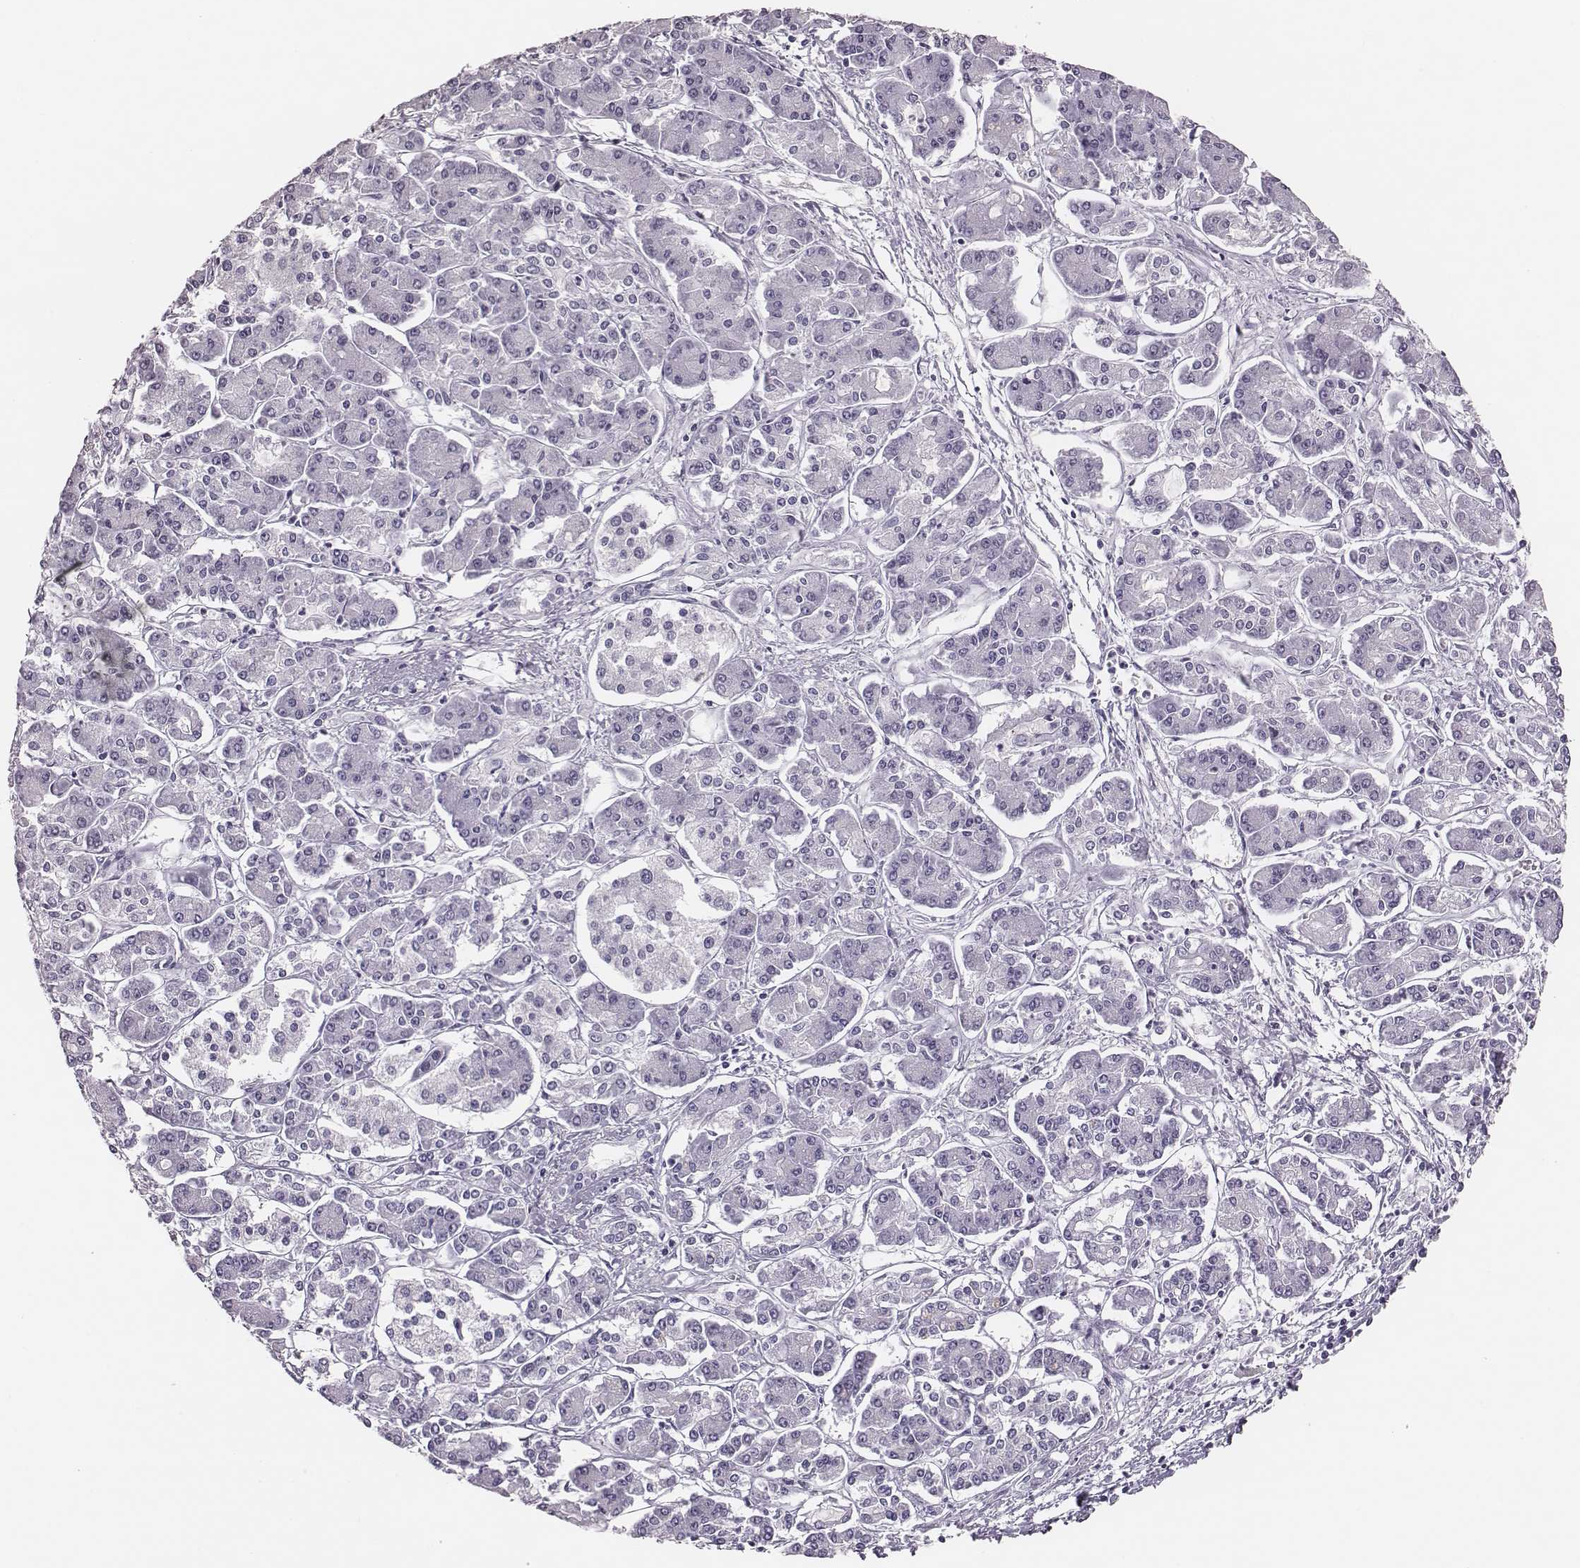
{"staining": {"intensity": "negative", "quantity": "none", "location": "none"}, "tissue": "pancreatic cancer", "cell_type": "Tumor cells", "image_type": "cancer", "snomed": [{"axis": "morphology", "description": "Adenocarcinoma, NOS"}, {"axis": "topography", "description": "Pancreas"}], "caption": "Pancreatic adenocarcinoma was stained to show a protein in brown. There is no significant expression in tumor cells. Nuclei are stained in blue.", "gene": "H1-6", "patient": {"sex": "male", "age": 85}}